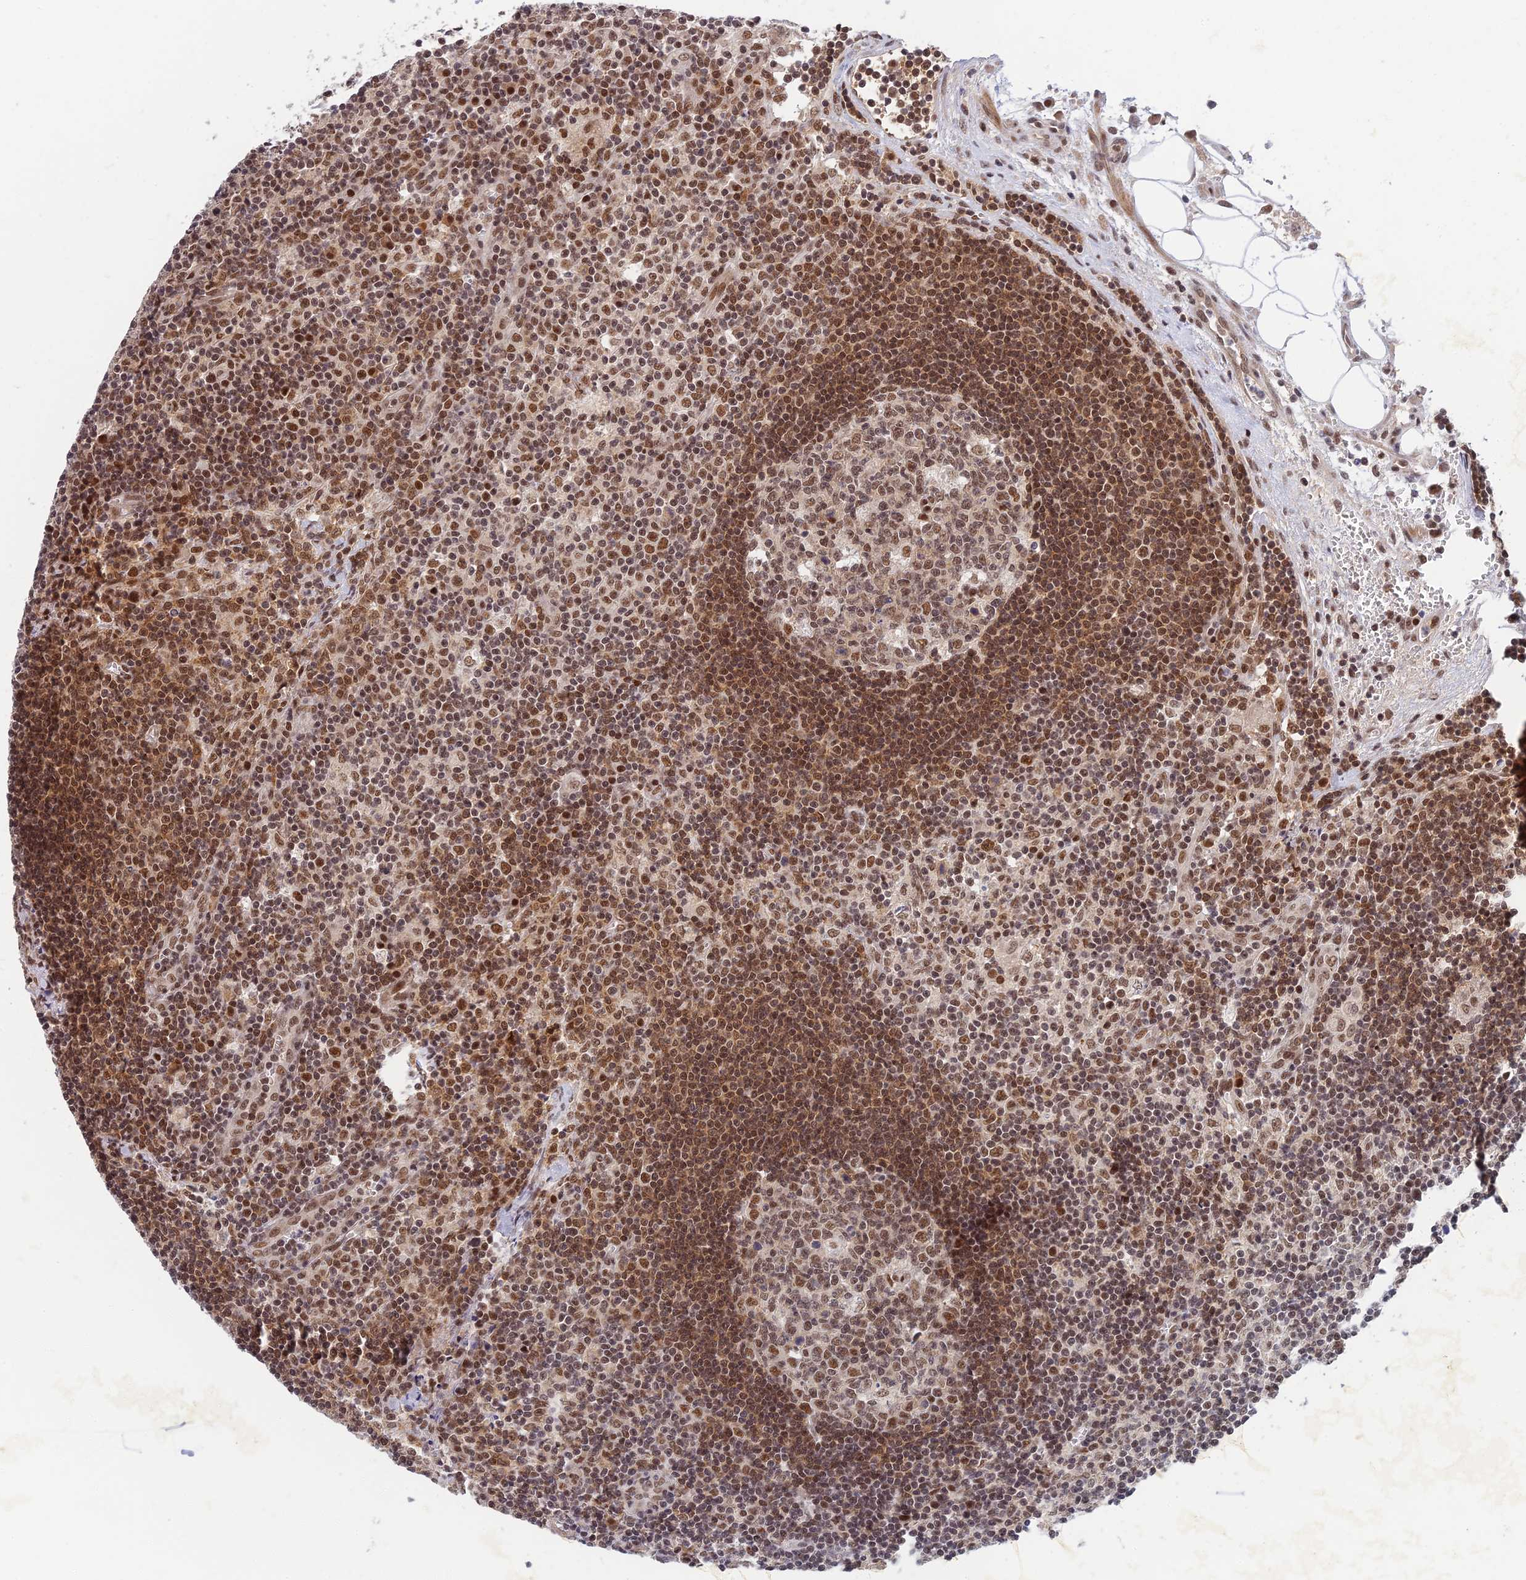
{"staining": {"intensity": "moderate", "quantity": ">75%", "location": "nuclear"}, "tissue": "lymph node", "cell_type": "Germinal center cells", "image_type": "normal", "snomed": [{"axis": "morphology", "description": "Normal tissue, NOS"}, {"axis": "topography", "description": "Lymph node"}], "caption": "Protein expression by immunohistochemistry (IHC) exhibits moderate nuclear positivity in approximately >75% of germinal center cells in normal lymph node.", "gene": "TCEA2", "patient": {"sex": "male", "age": 58}}